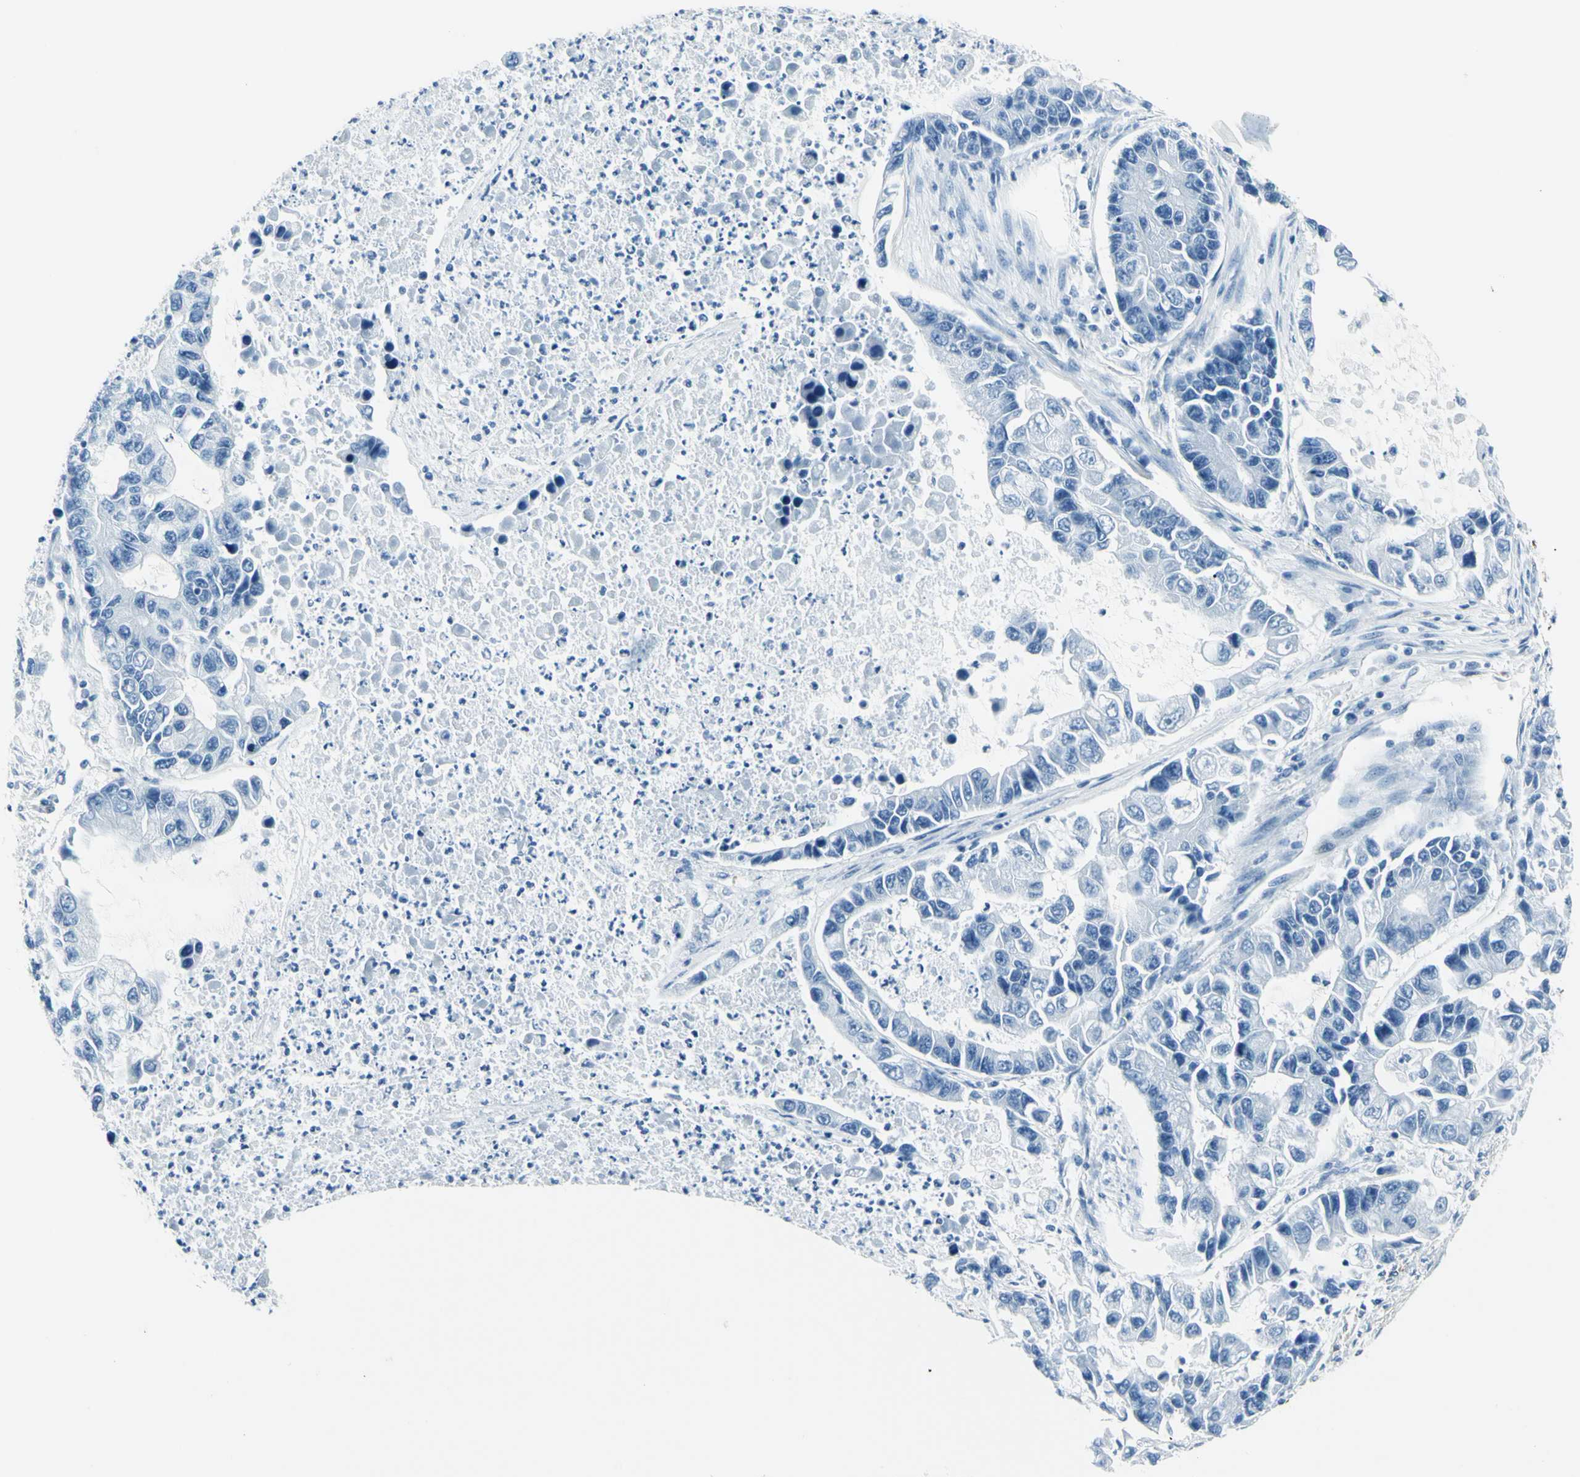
{"staining": {"intensity": "negative", "quantity": "none", "location": "none"}, "tissue": "lung cancer", "cell_type": "Tumor cells", "image_type": "cancer", "snomed": [{"axis": "morphology", "description": "Adenocarcinoma, NOS"}, {"axis": "topography", "description": "Lung"}], "caption": "Adenocarcinoma (lung) stained for a protein using immunohistochemistry displays no expression tumor cells.", "gene": "PTH2R", "patient": {"sex": "female", "age": 51}}